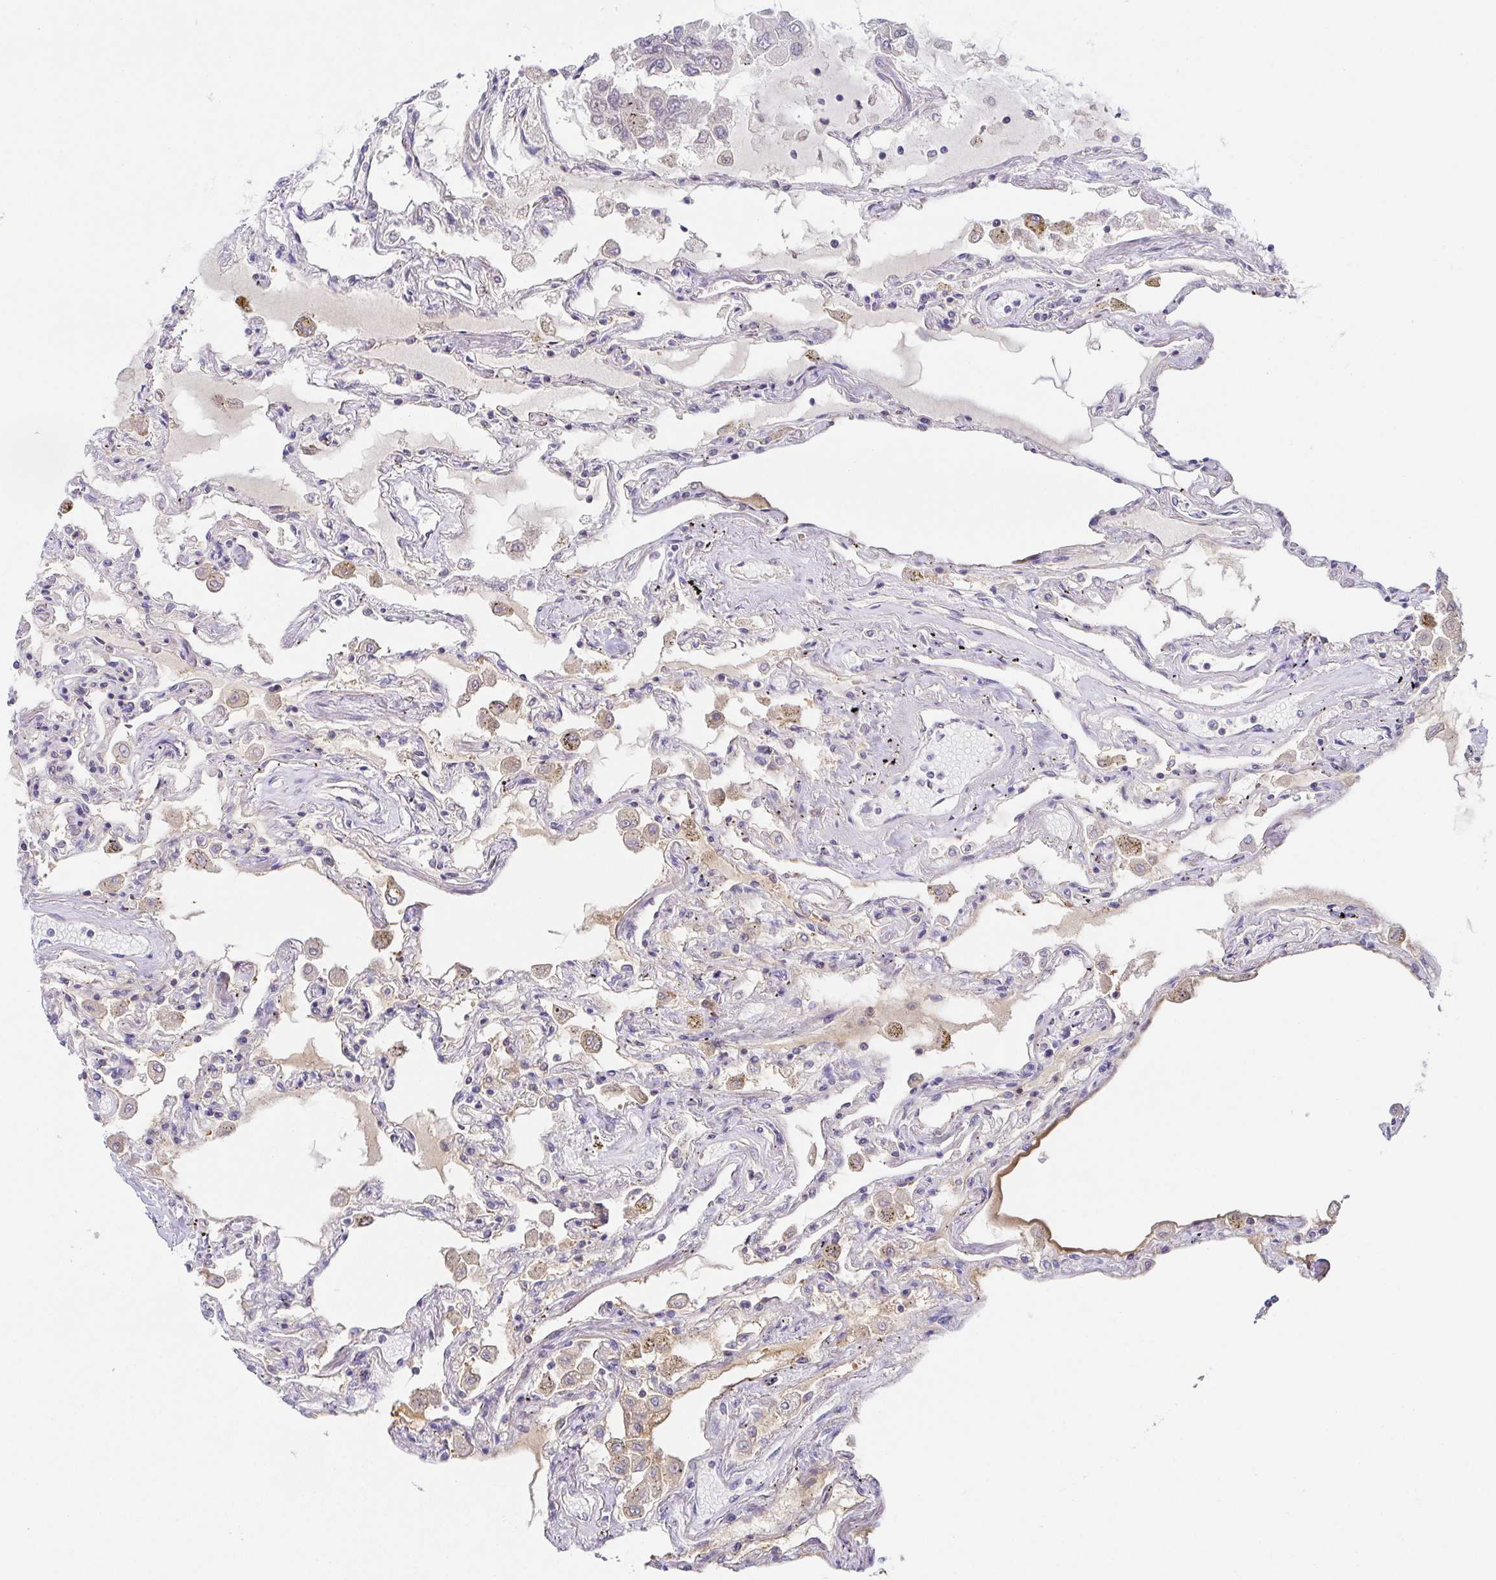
{"staining": {"intensity": "negative", "quantity": "none", "location": "none"}, "tissue": "lung", "cell_type": "Alveolar cells", "image_type": "normal", "snomed": [{"axis": "morphology", "description": "Normal tissue, NOS"}, {"axis": "morphology", "description": "Adenocarcinoma, NOS"}, {"axis": "topography", "description": "Cartilage tissue"}, {"axis": "topography", "description": "Lung"}], "caption": "Image shows no protein staining in alveolar cells of benign lung. The staining was performed using DAB to visualize the protein expression in brown, while the nuclei were stained in blue with hematoxylin (Magnification: 20x).", "gene": "RNASE7", "patient": {"sex": "female", "age": 67}}